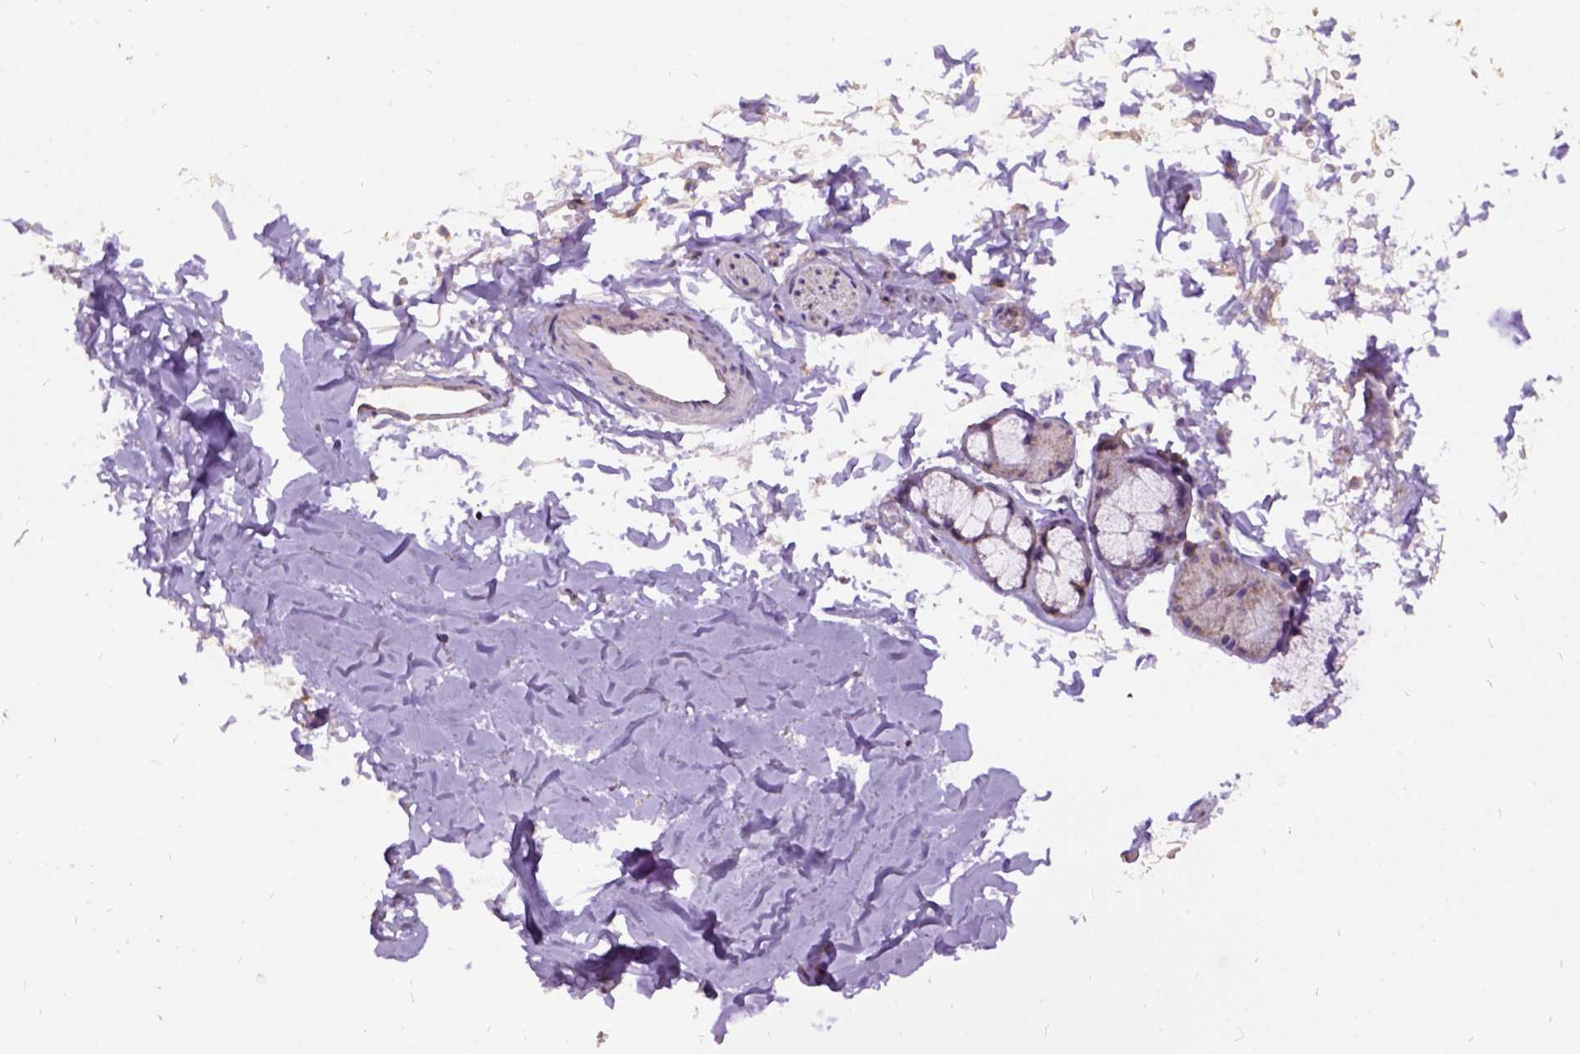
{"staining": {"intensity": "weak", "quantity": ">75%", "location": "cytoplasmic/membranous"}, "tissue": "soft tissue", "cell_type": "Chondrocytes", "image_type": "normal", "snomed": [{"axis": "morphology", "description": "Normal tissue, NOS"}, {"axis": "topography", "description": "Cartilage tissue"}, {"axis": "topography", "description": "Bronchus"}], "caption": "Benign soft tissue reveals weak cytoplasmic/membranous positivity in approximately >75% of chondrocytes (DAB (3,3'-diaminobenzidine) = brown stain, brightfield microscopy at high magnification)..", "gene": "DQX1", "patient": {"sex": "female", "age": 79}}